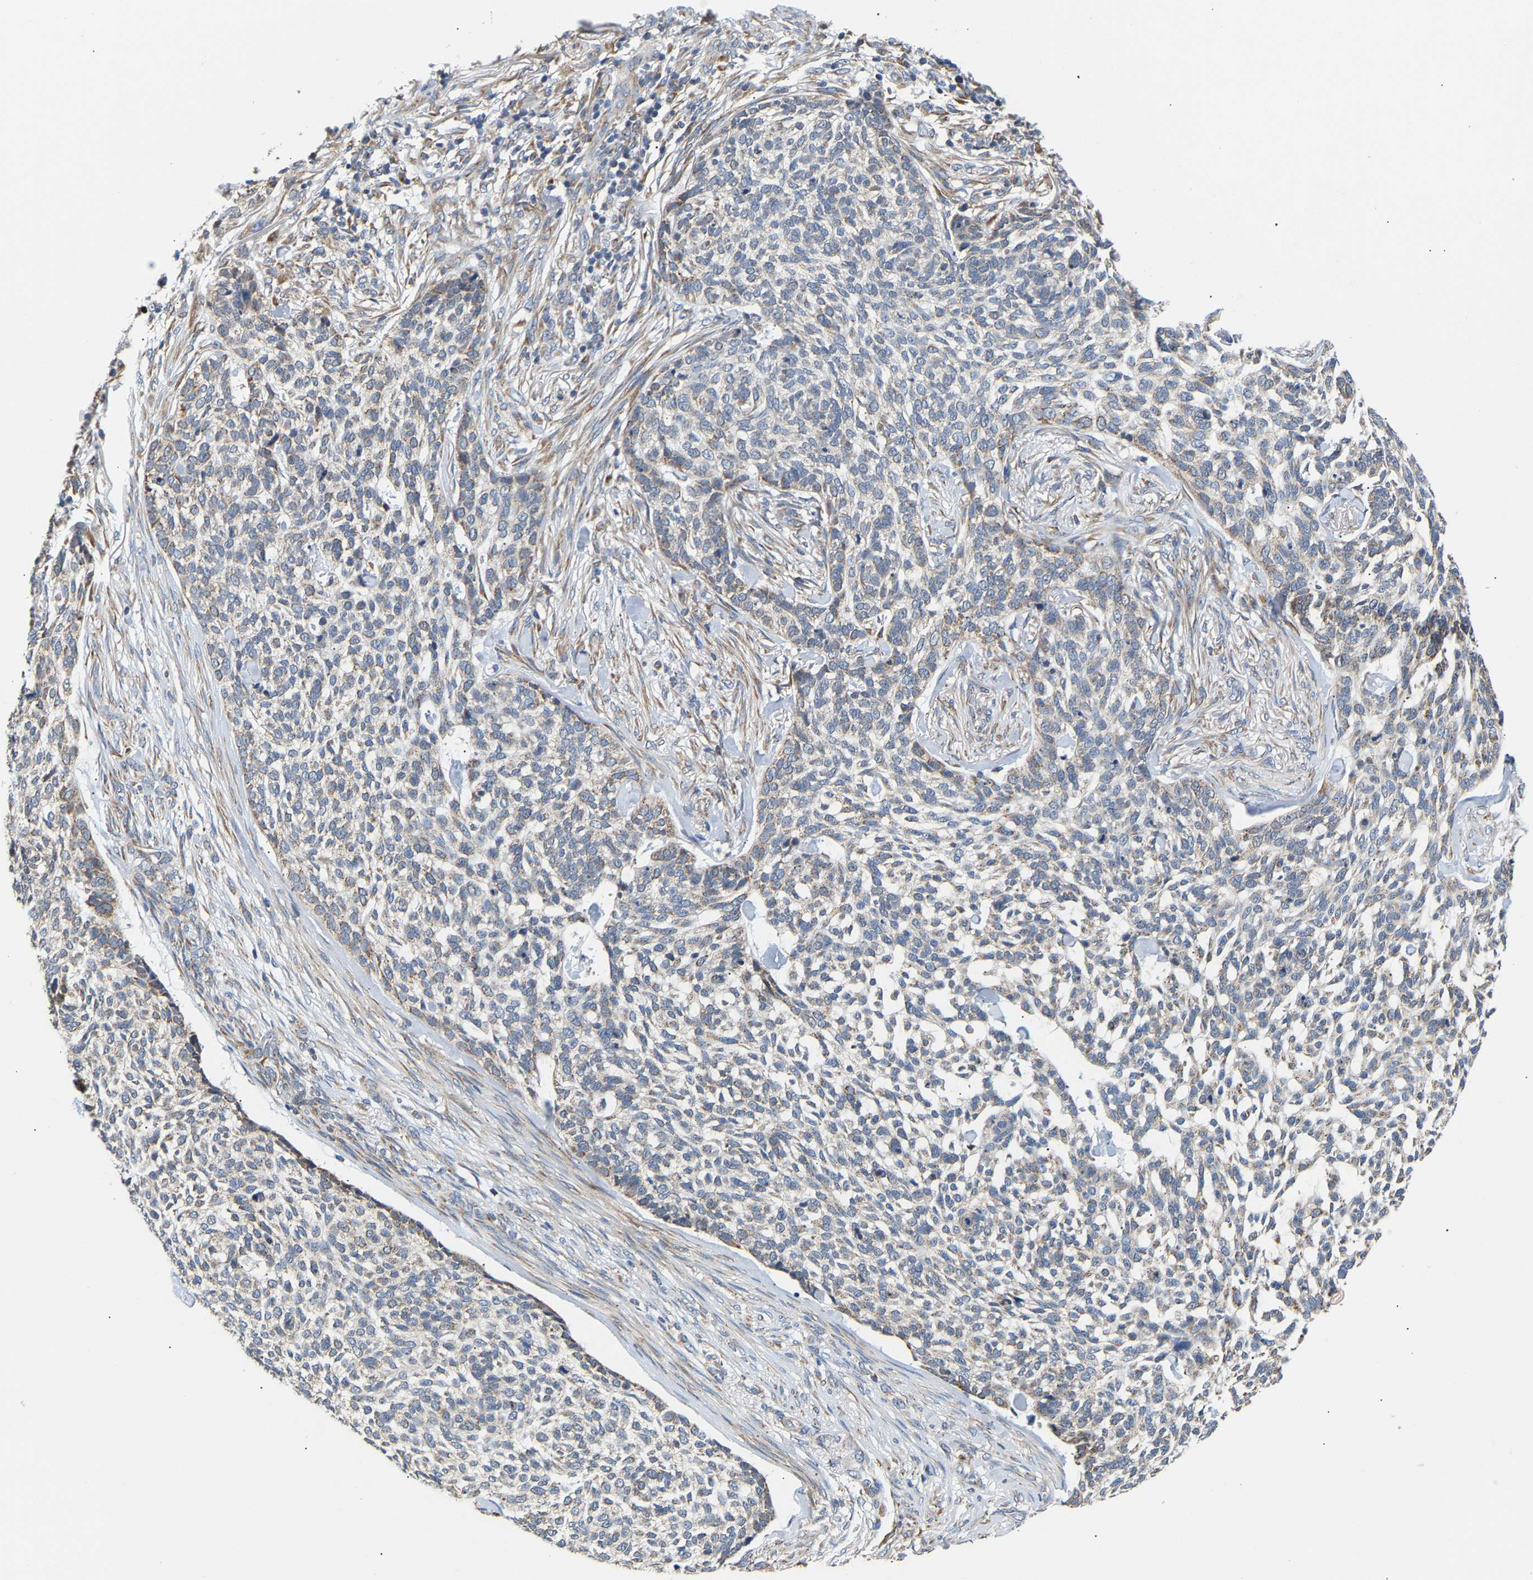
{"staining": {"intensity": "negative", "quantity": "none", "location": "none"}, "tissue": "skin cancer", "cell_type": "Tumor cells", "image_type": "cancer", "snomed": [{"axis": "morphology", "description": "Basal cell carcinoma"}, {"axis": "topography", "description": "Skin"}], "caption": "IHC image of basal cell carcinoma (skin) stained for a protein (brown), which exhibits no staining in tumor cells. (DAB immunohistochemistry (IHC) visualized using brightfield microscopy, high magnification).", "gene": "TMEM168", "patient": {"sex": "female", "age": 64}}